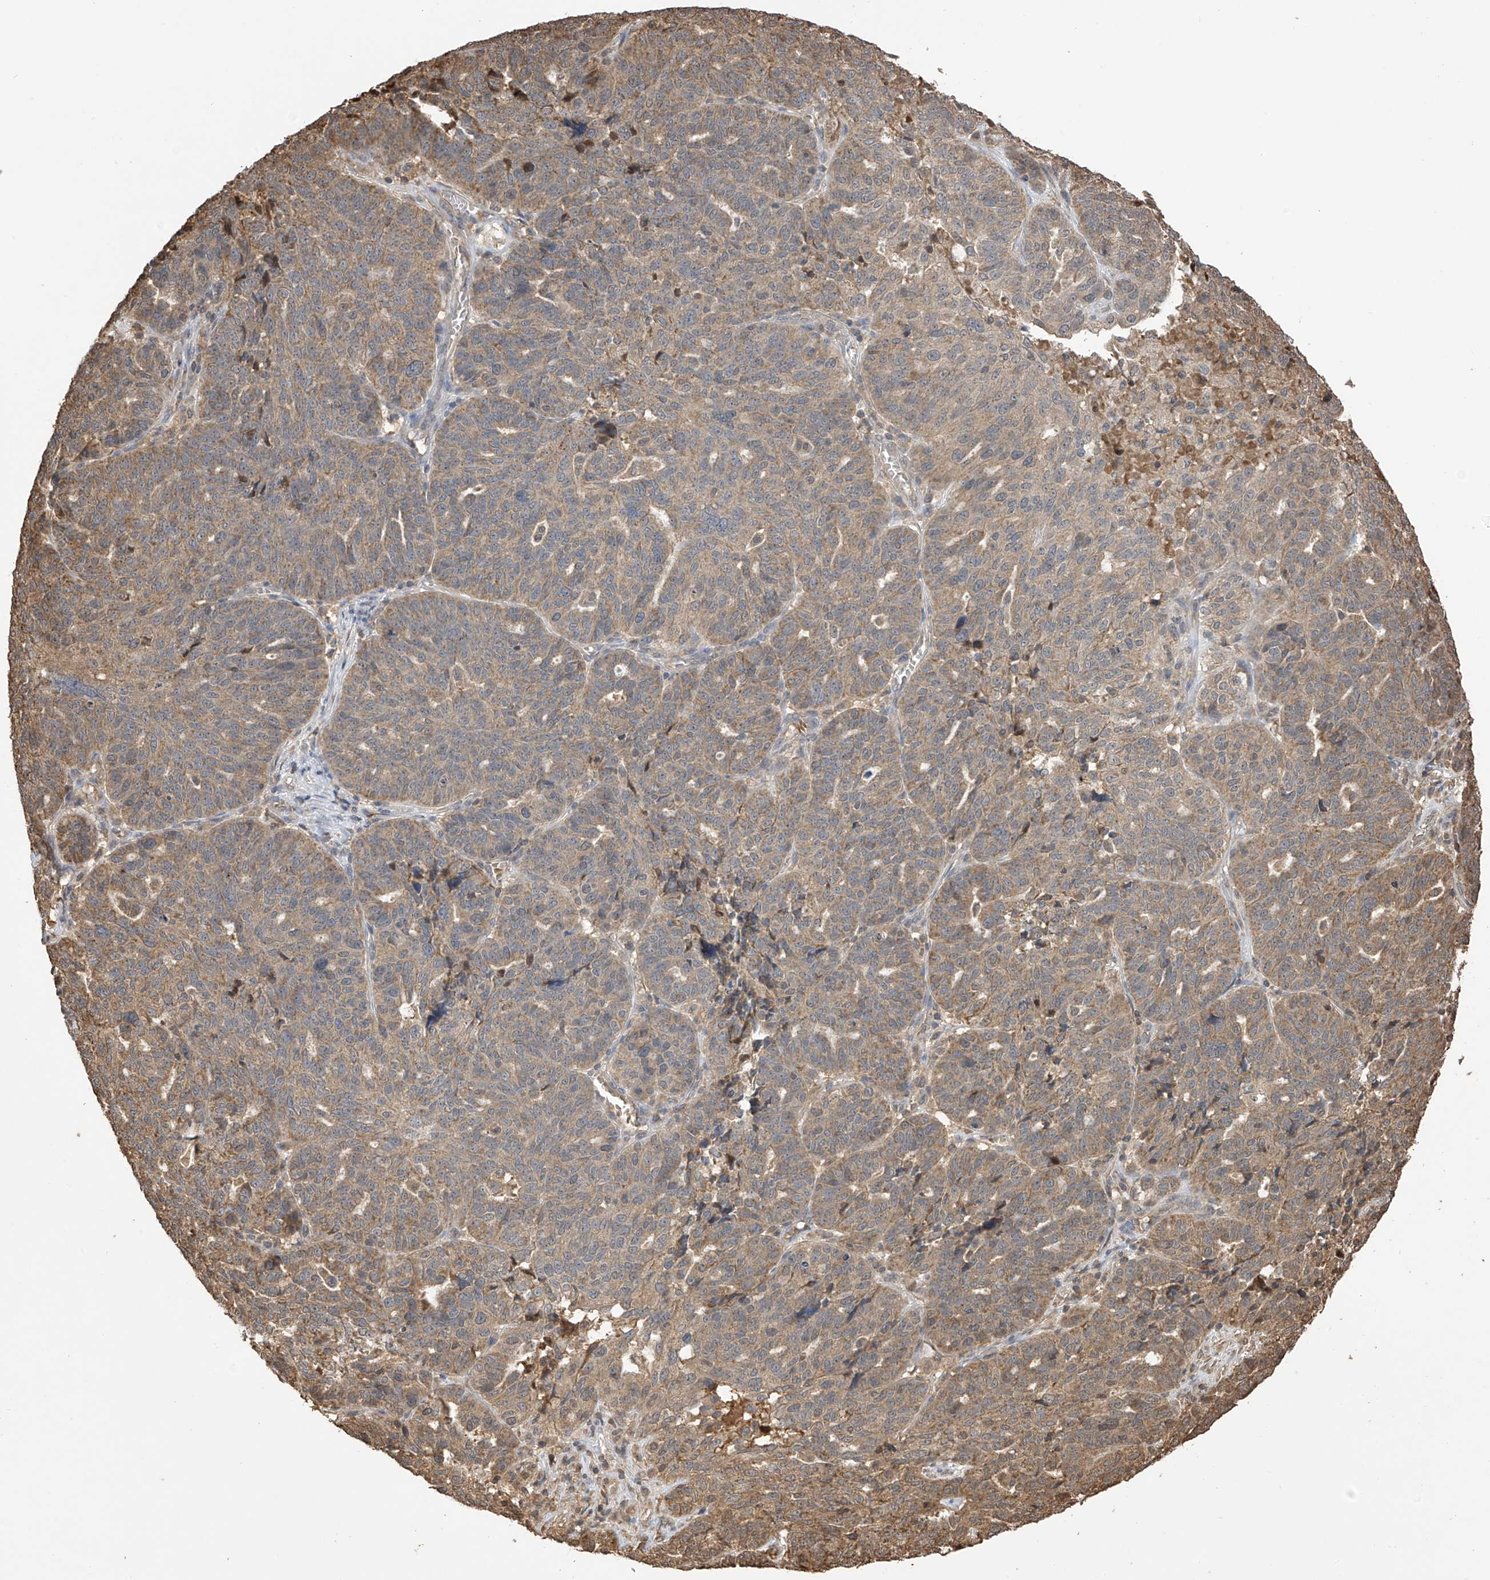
{"staining": {"intensity": "moderate", "quantity": "25%-75%", "location": "cytoplasmic/membranous"}, "tissue": "ovarian cancer", "cell_type": "Tumor cells", "image_type": "cancer", "snomed": [{"axis": "morphology", "description": "Cystadenocarcinoma, serous, NOS"}, {"axis": "topography", "description": "Ovary"}], "caption": "An image of human ovarian serous cystadenocarcinoma stained for a protein demonstrates moderate cytoplasmic/membranous brown staining in tumor cells.", "gene": "PNPT1", "patient": {"sex": "female", "age": 59}}